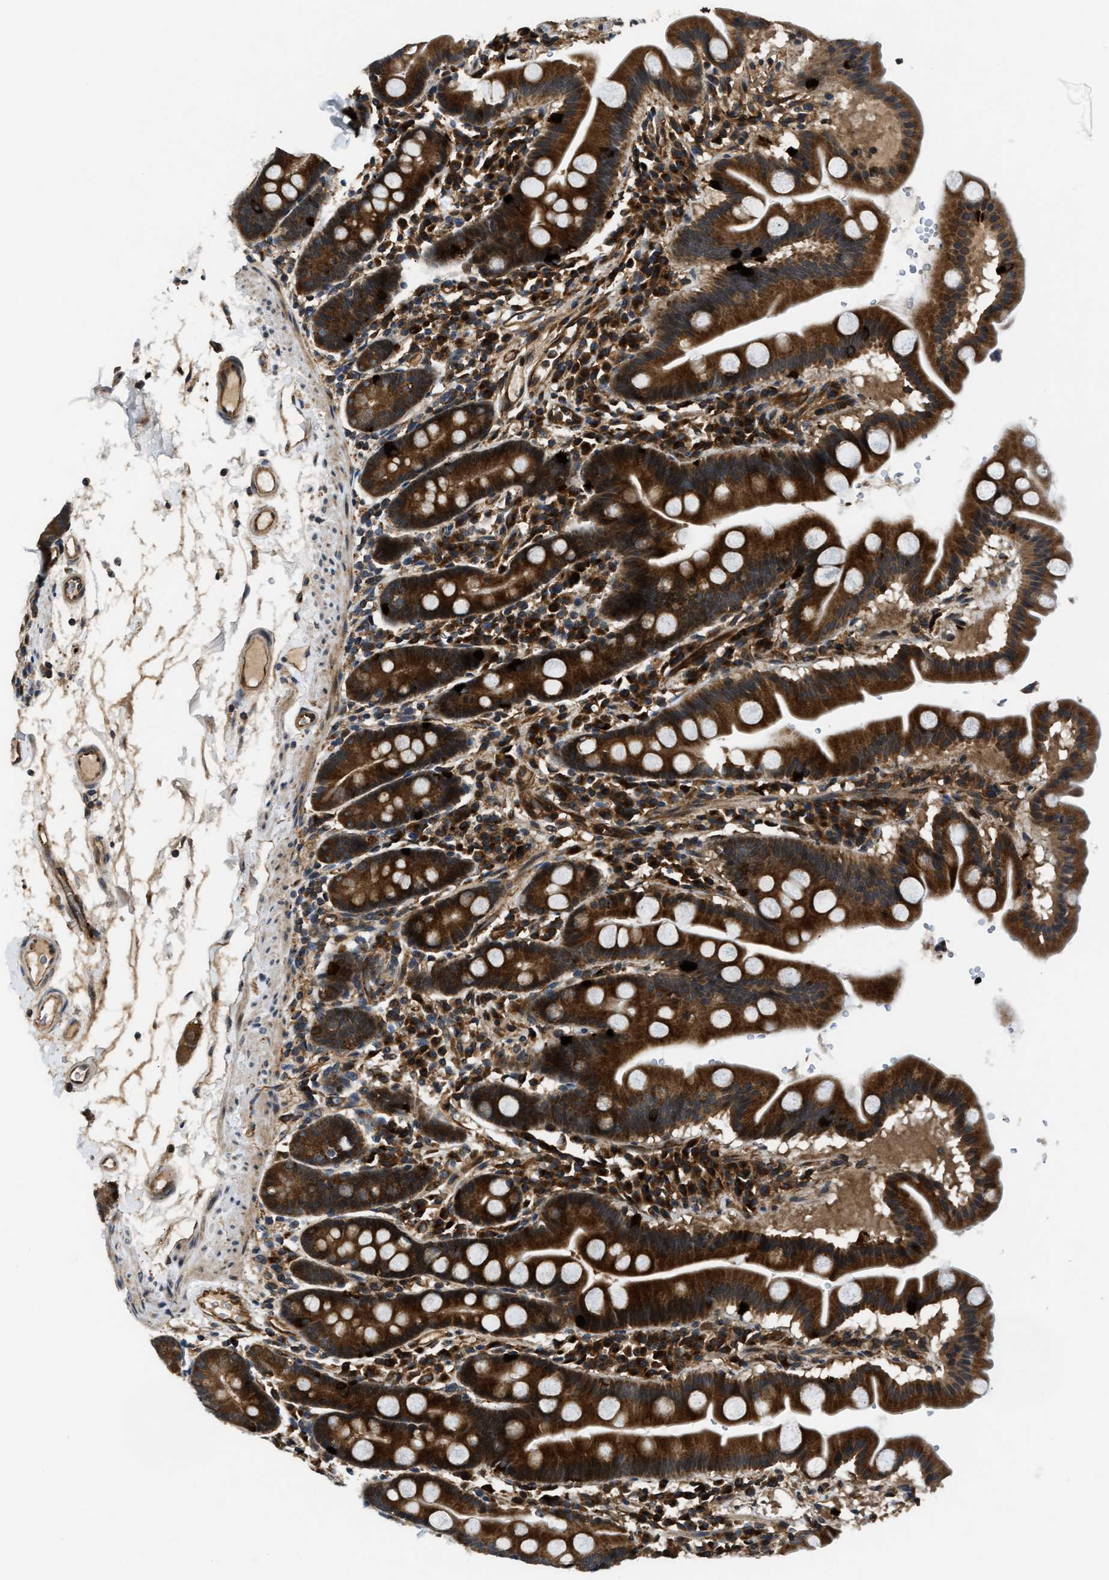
{"staining": {"intensity": "strong", "quantity": ">75%", "location": "cytoplasmic/membranous"}, "tissue": "duodenum", "cell_type": "Glandular cells", "image_type": "normal", "snomed": [{"axis": "morphology", "description": "Normal tissue, NOS"}, {"axis": "topography", "description": "Duodenum"}], "caption": "The micrograph reveals staining of benign duodenum, revealing strong cytoplasmic/membranous protein positivity (brown color) within glandular cells. (Stains: DAB in brown, nuclei in blue, Microscopy: brightfield microscopy at high magnification).", "gene": "PNPLA8", "patient": {"sex": "male", "age": 50}}